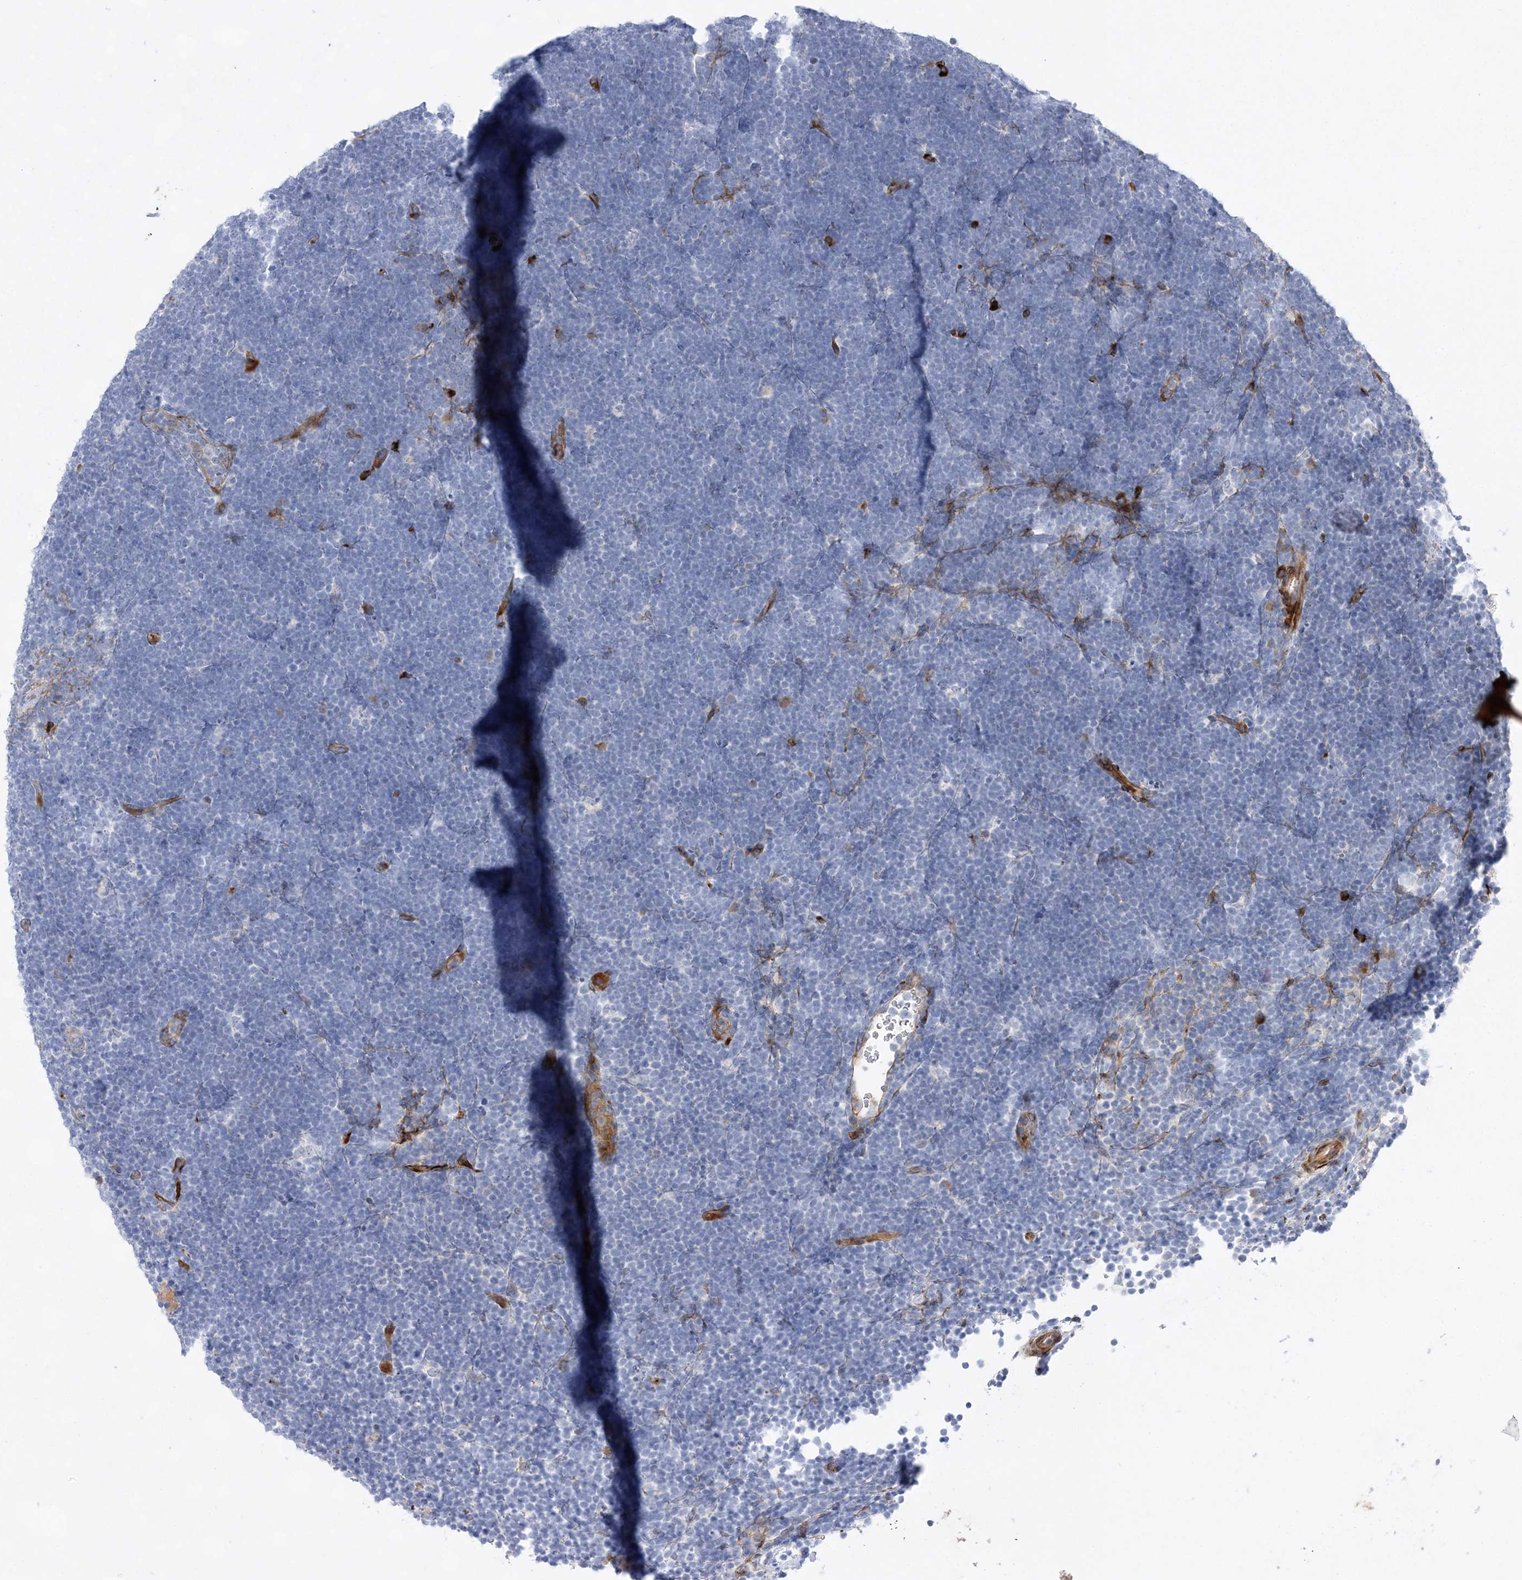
{"staining": {"intensity": "negative", "quantity": "none", "location": "none"}, "tissue": "lymphoma", "cell_type": "Tumor cells", "image_type": "cancer", "snomed": [{"axis": "morphology", "description": "Malignant lymphoma, non-Hodgkin's type, High grade"}, {"axis": "topography", "description": "Lymph node"}], "caption": "Immunohistochemical staining of lymphoma reveals no significant expression in tumor cells. (Stains: DAB (3,3'-diaminobenzidine) IHC with hematoxylin counter stain, Microscopy: brightfield microscopy at high magnification).", "gene": "TMEM132B", "patient": {"sex": "male", "age": 13}}